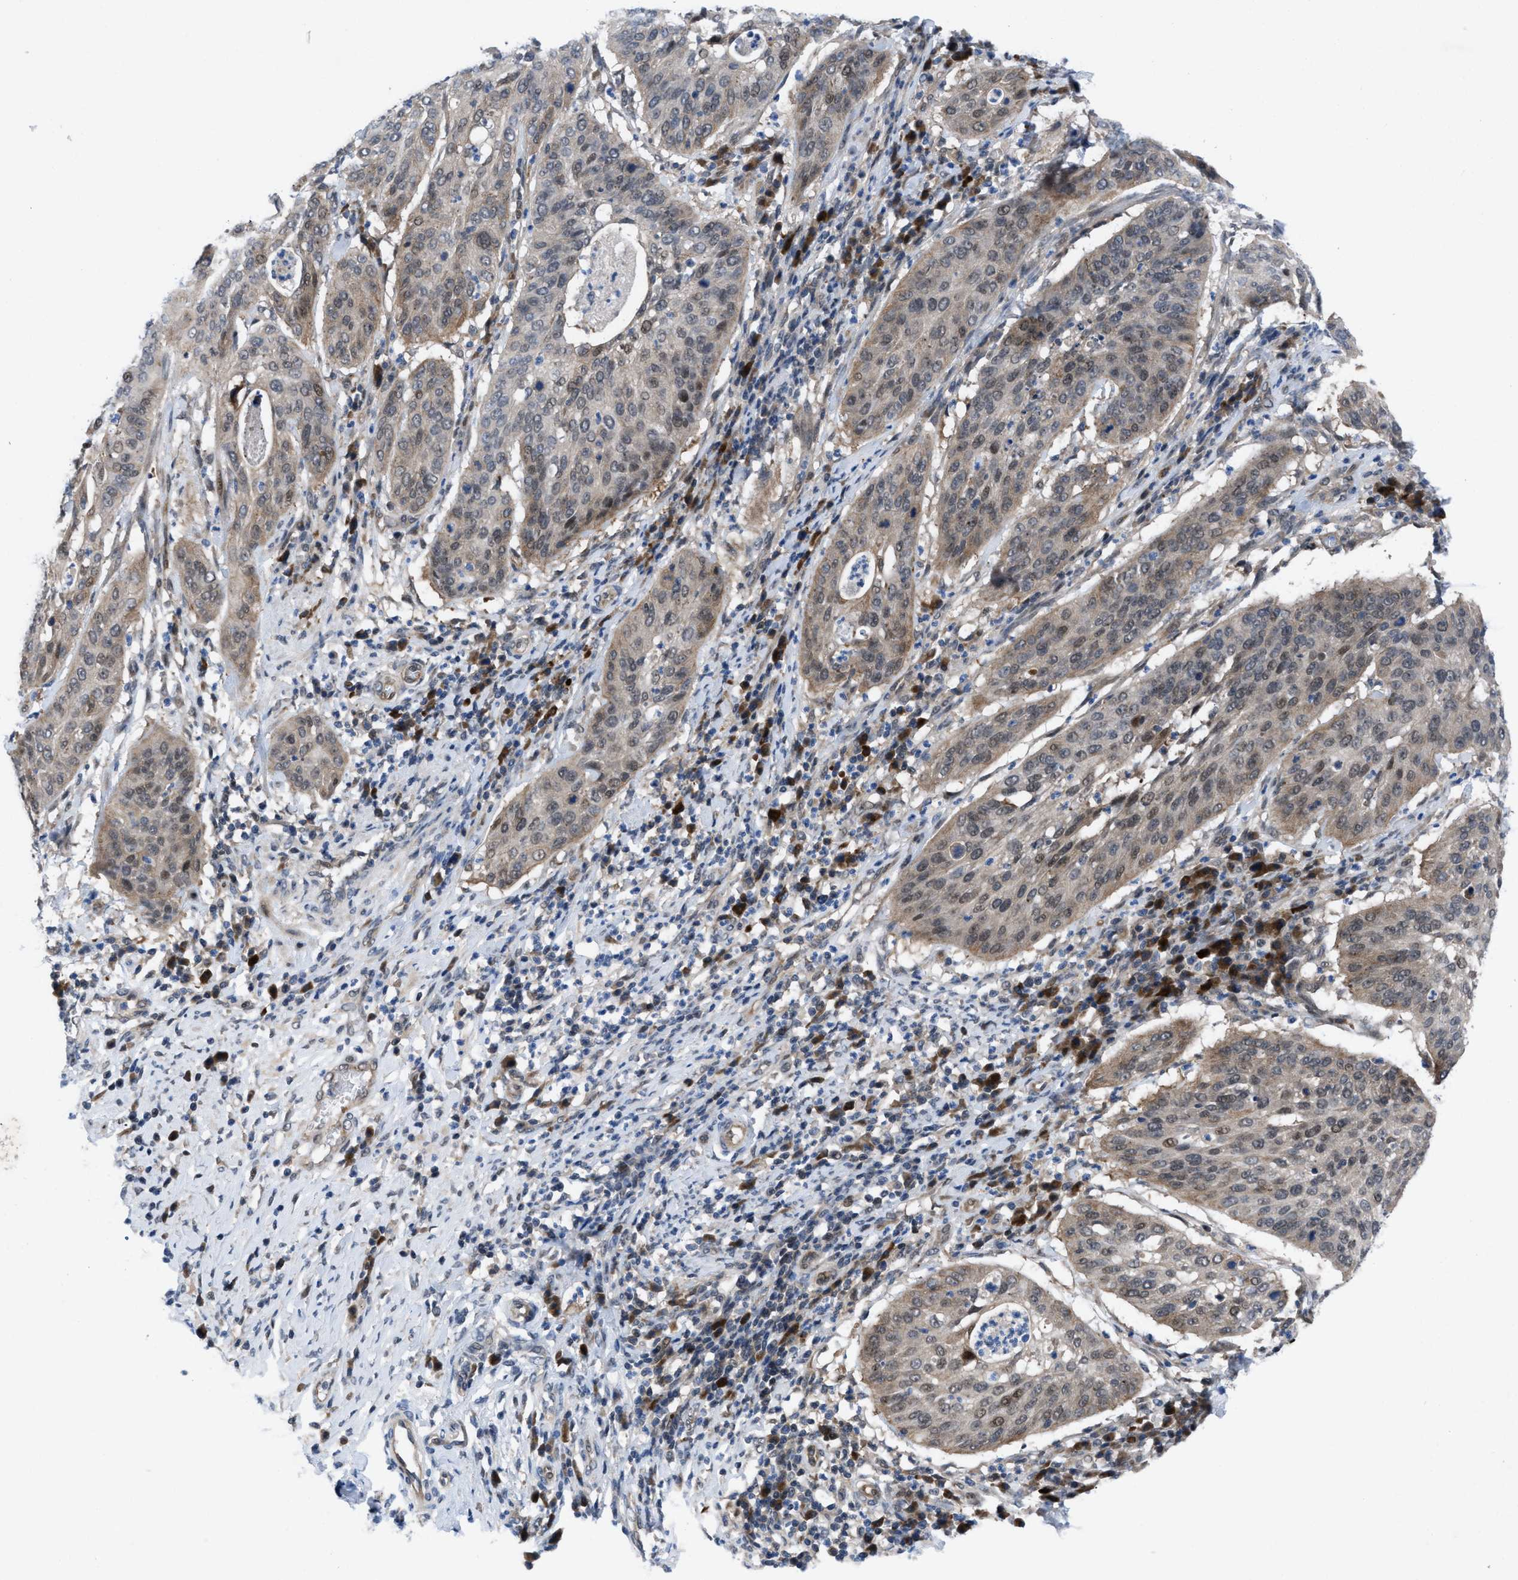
{"staining": {"intensity": "weak", "quantity": ">75%", "location": "cytoplasmic/membranous"}, "tissue": "cervical cancer", "cell_type": "Tumor cells", "image_type": "cancer", "snomed": [{"axis": "morphology", "description": "Normal tissue, NOS"}, {"axis": "morphology", "description": "Squamous cell carcinoma, NOS"}, {"axis": "topography", "description": "Cervix"}], "caption": "Immunohistochemistry (IHC) image of cervical squamous cell carcinoma stained for a protein (brown), which displays low levels of weak cytoplasmic/membranous staining in about >75% of tumor cells.", "gene": "IL17RE", "patient": {"sex": "female", "age": 39}}